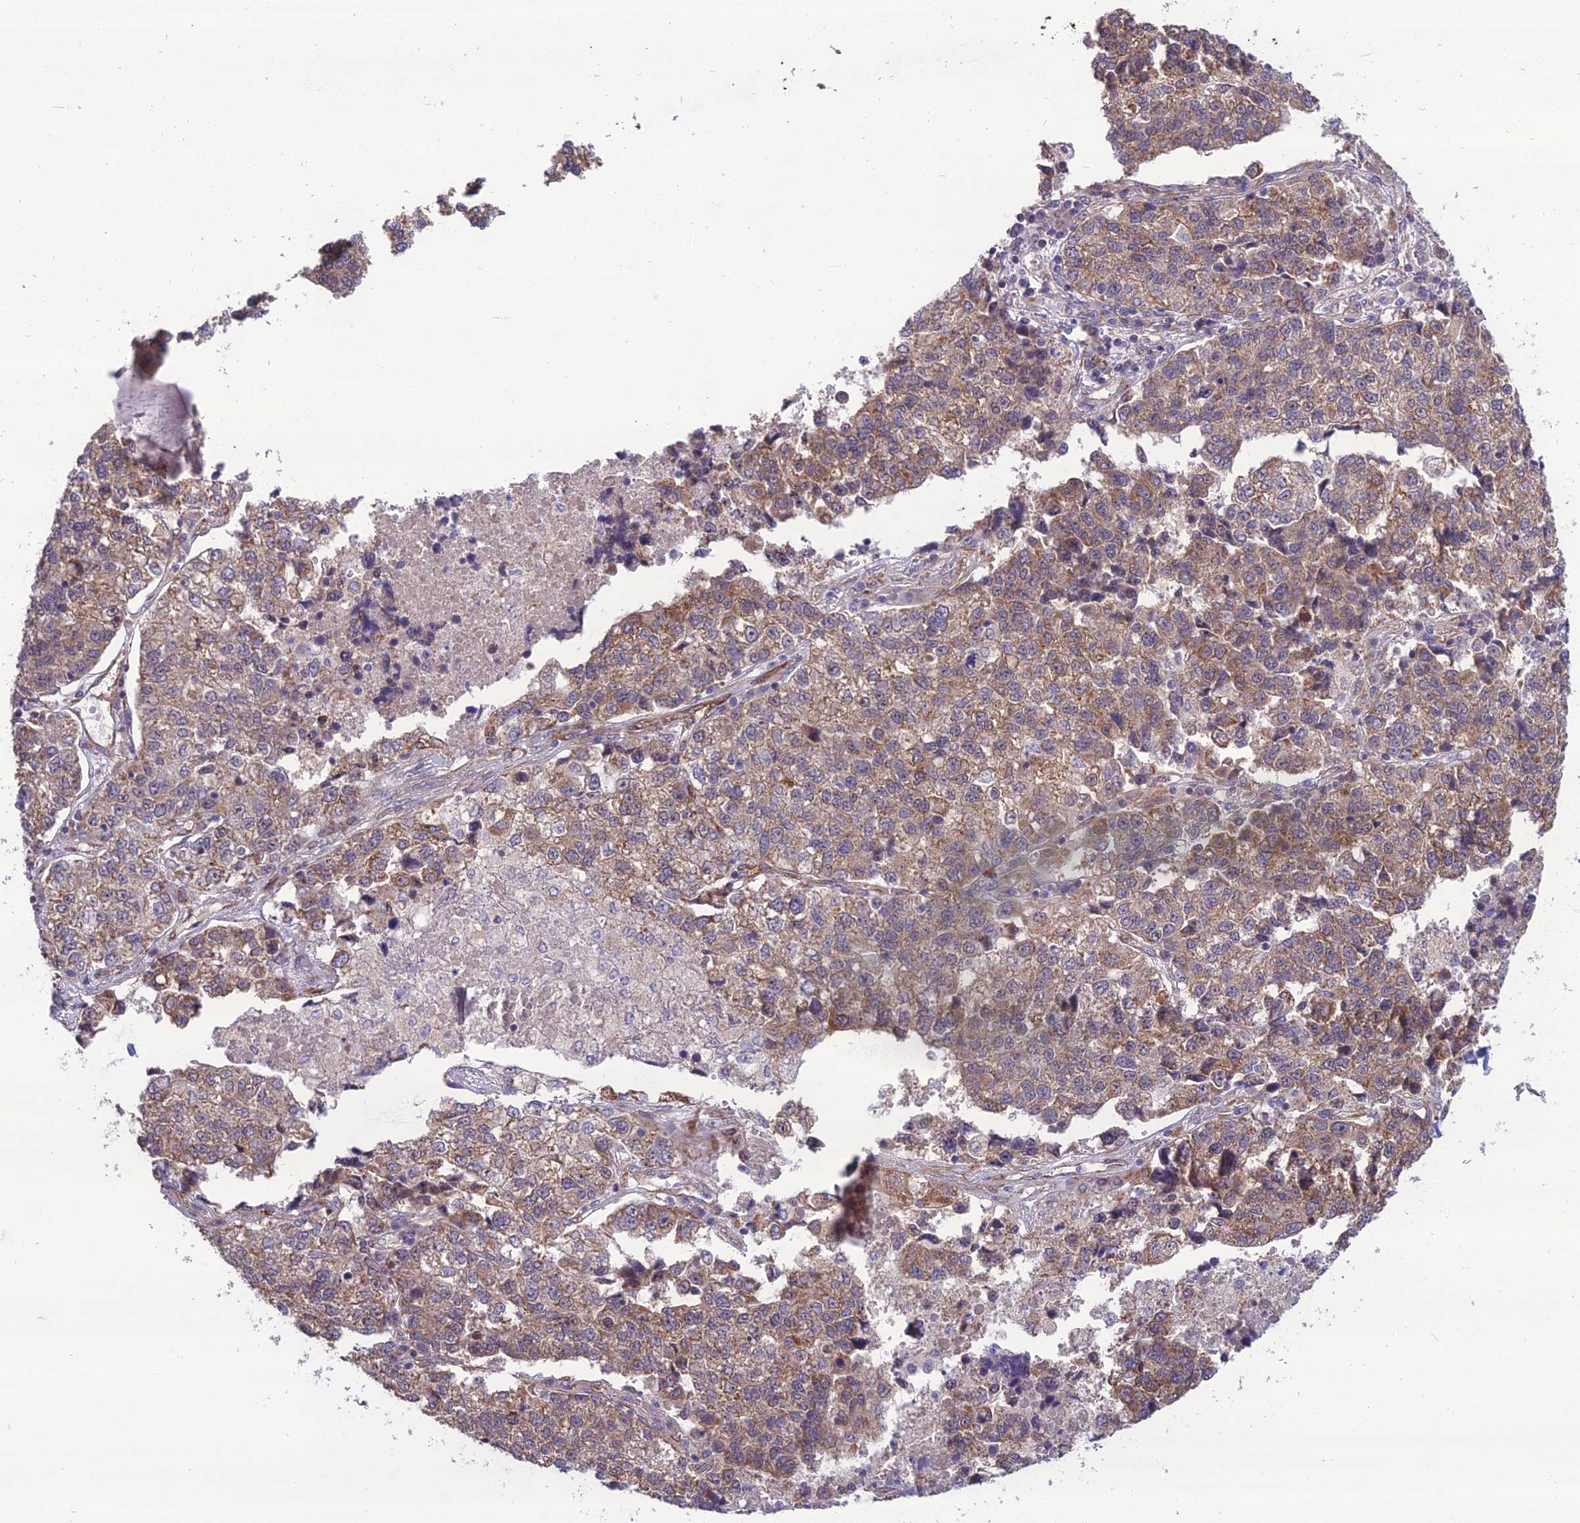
{"staining": {"intensity": "moderate", "quantity": "25%-75%", "location": "cytoplasmic/membranous"}, "tissue": "lung cancer", "cell_type": "Tumor cells", "image_type": "cancer", "snomed": [{"axis": "morphology", "description": "Adenocarcinoma, NOS"}, {"axis": "topography", "description": "Lung"}], "caption": "Immunohistochemical staining of human lung cancer demonstrates medium levels of moderate cytoplasmic/membranous protein positivity in about 25%-75% of tumor cells. (brown staining indicates protein expression, while blue staining denotes nuclei).", "gene": "NODAL", "patient": {"sex": "male", "age": 49}}